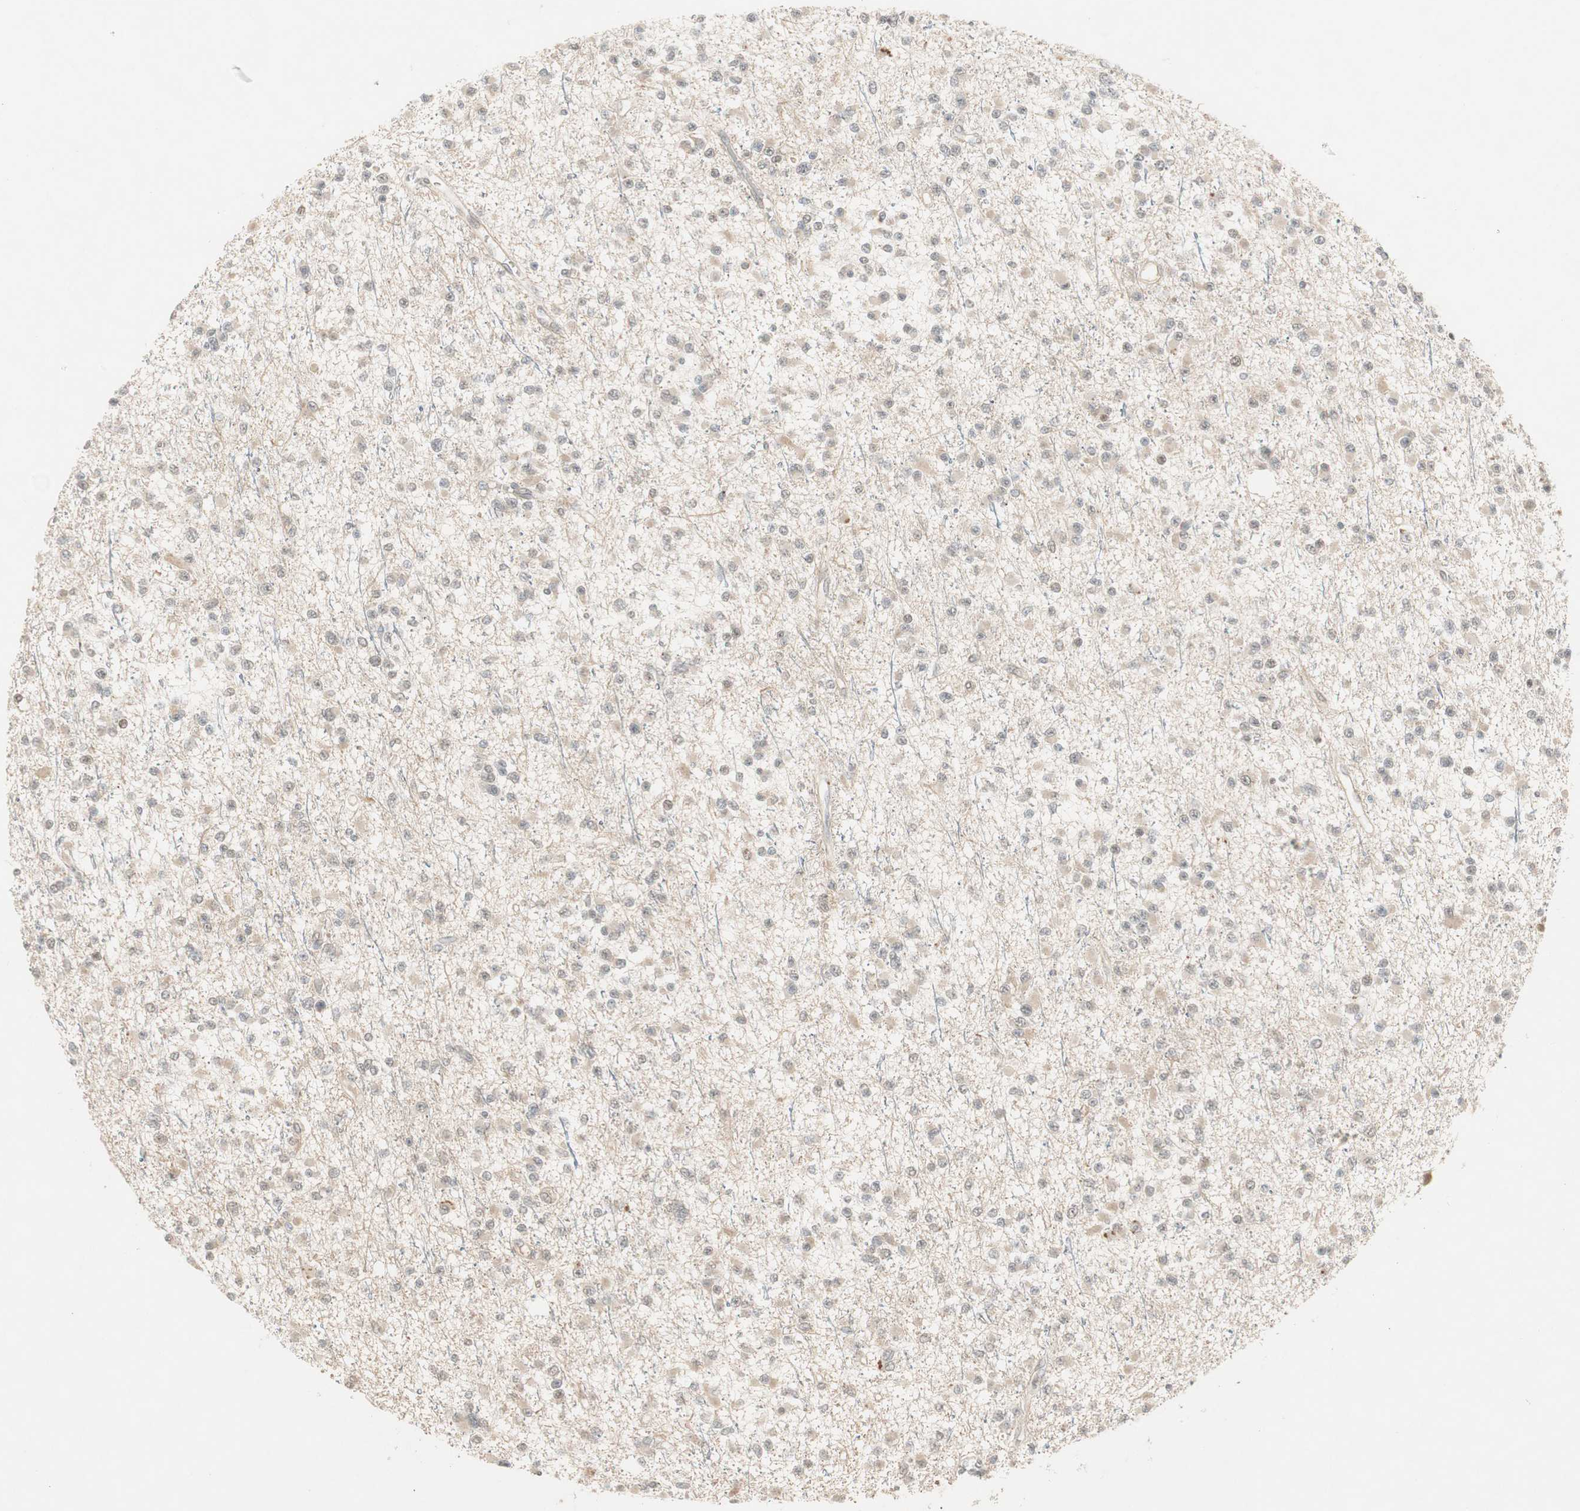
{"staining": {"intensity": "weak", "quantity": "<25%", "location": "cytoplasmic/membranous"}, "tissue": "glioma", "cell_type": "Tumor cells", "image_type": "cancer", "snomed": [{"axis": "morphology", "description": "Glioma, malignant, Low grade"}, {"axis": "topography", "description": "Brain"}], "caption": "Tumor cells show no significant expression in malignant glioma (low-grade).", "gene": "ACSL5", "patient": {"sex": "female", "age": 22}}